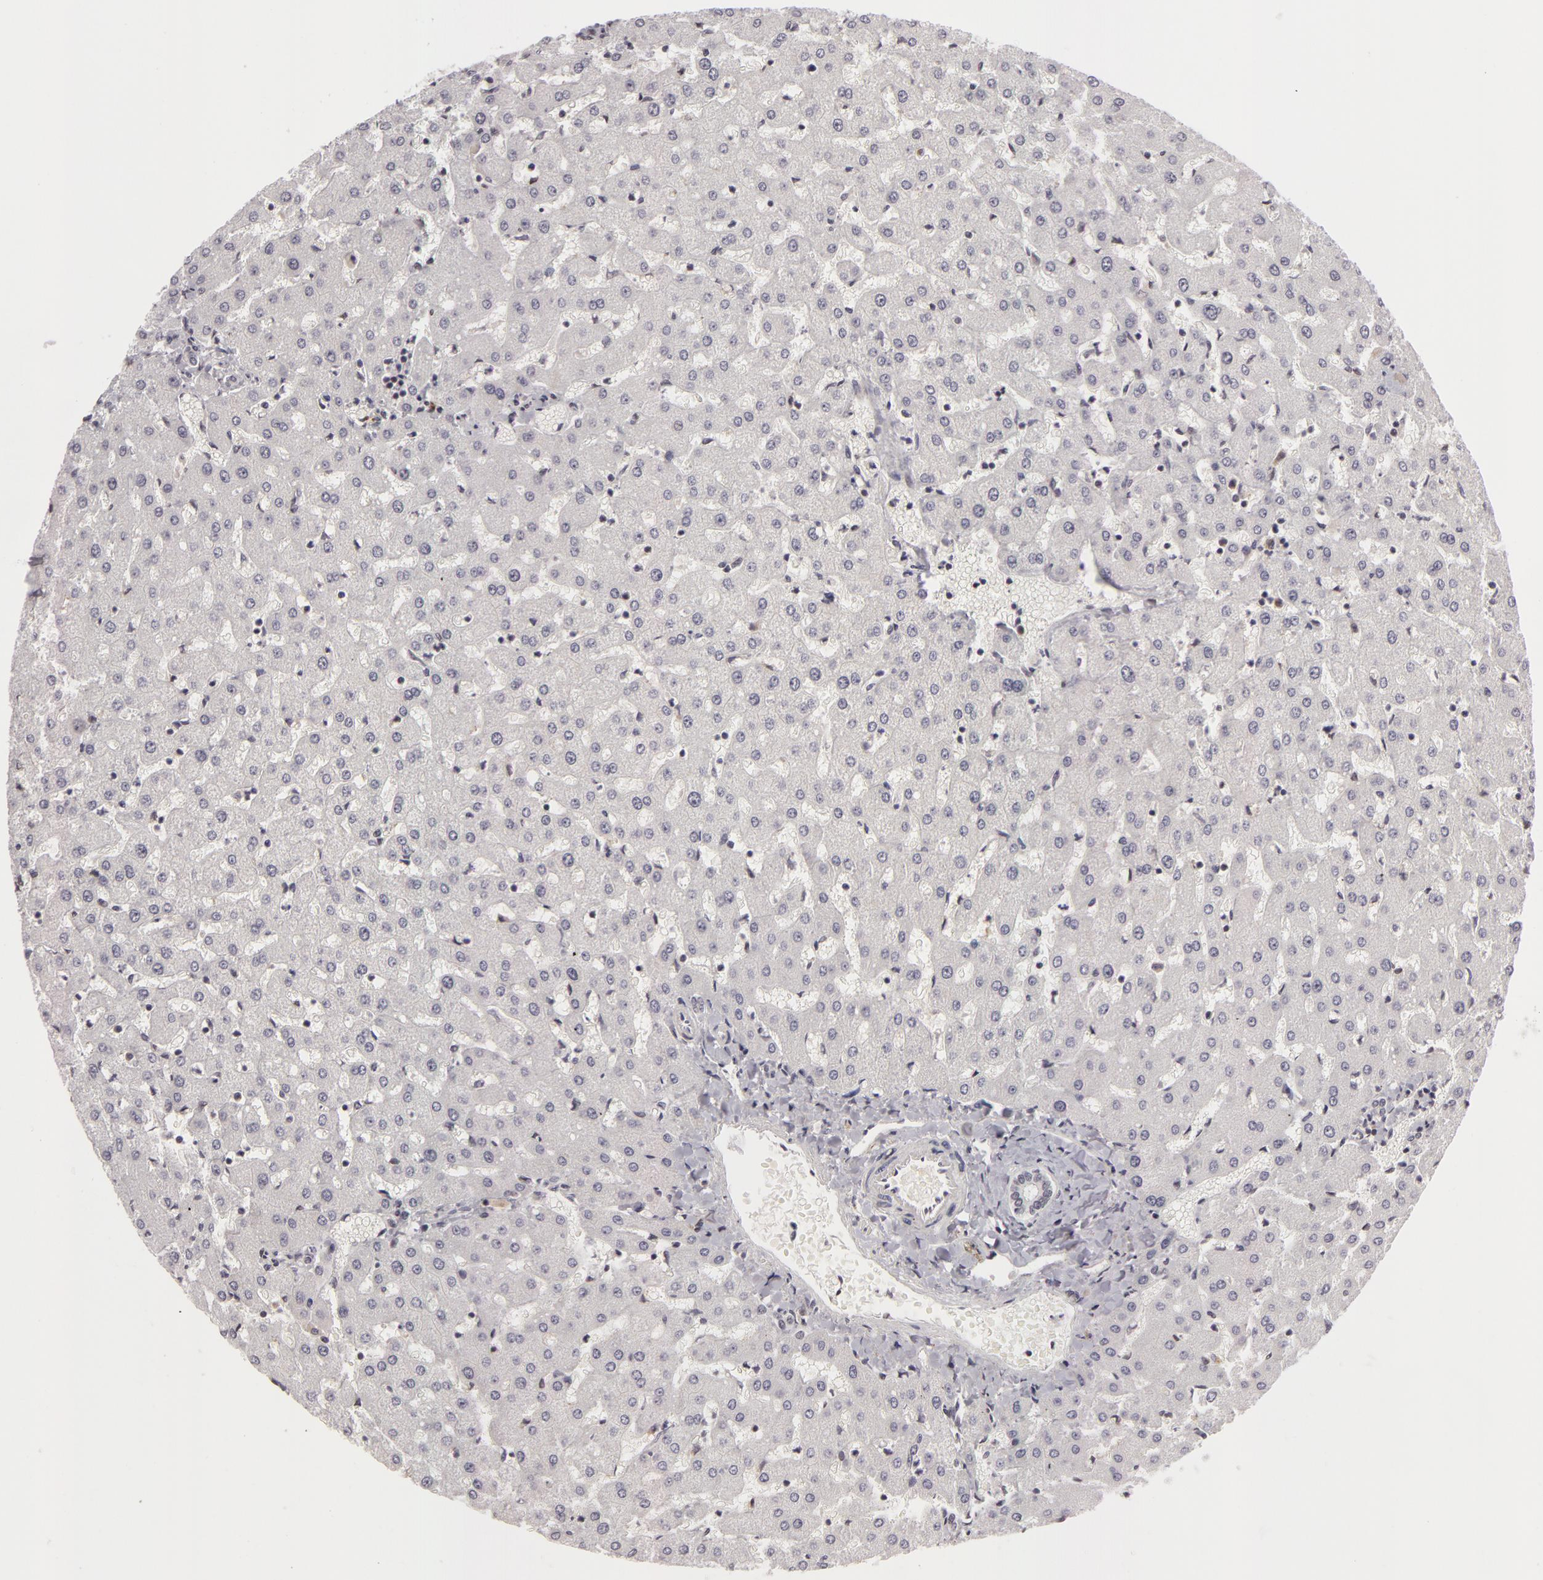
{"staining": {"intensity": "negative", "quantity": "none", "location": "none"}, "tissue": "liver", "cell_type": "Cholangiocytes", "image_type": "normal", "snomed": [{"axis": "morphology", "description": "Normal tissue, NOS"}, {"axis": "topography", "description": "Liver"}], "caption": "High power microscopy micrograph of an immunohistochemistry (IHC) histopathology image of unremarkable liver, revealing no significant staining in cholangiocytes.", "gene": "RRP7A", "patient": {"sex": "female", "age": 27}}